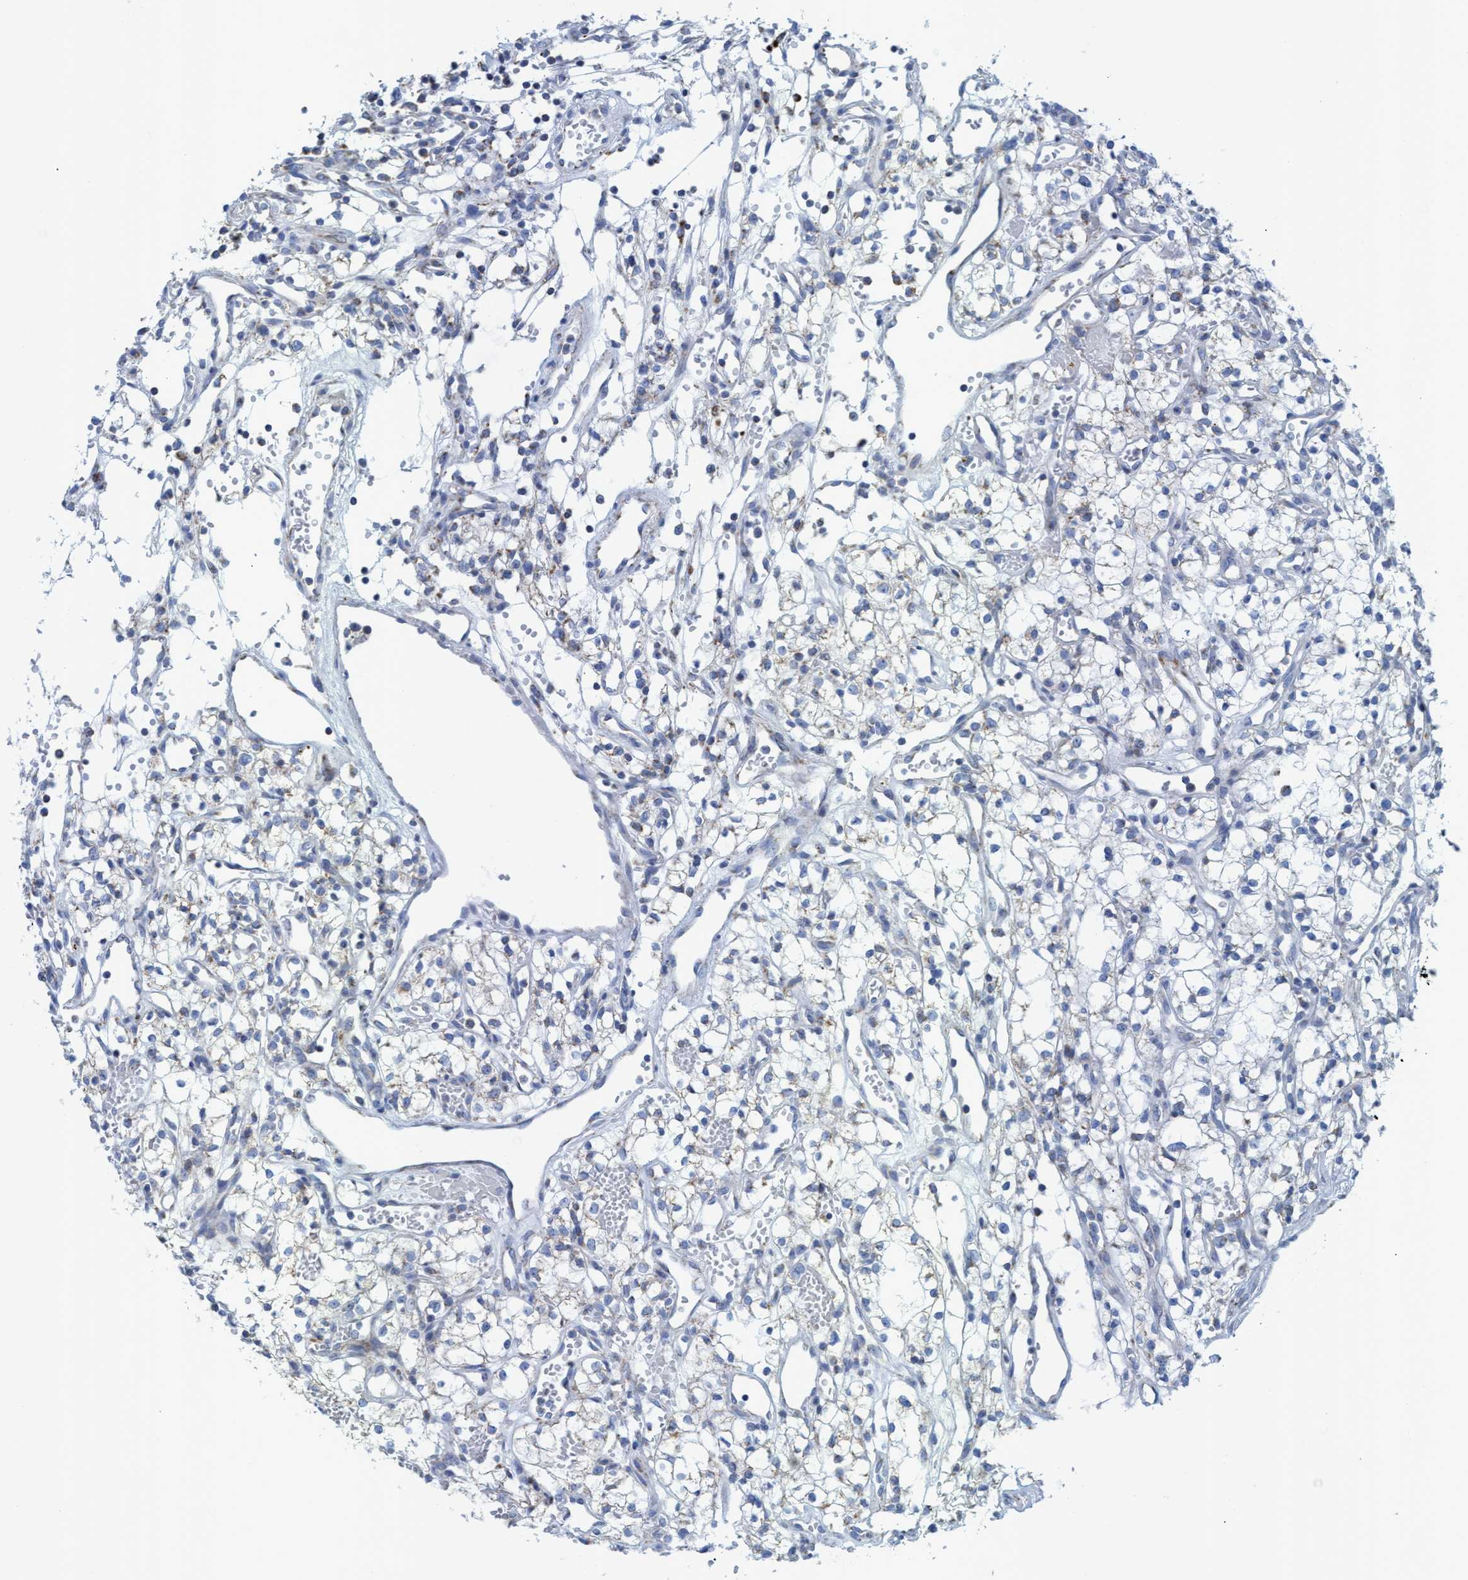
{"staining": {"intensity": "negative", "quantity": "none", "location": "none"}, "tissue": "renal cancer", "cell_type": "Tumor cells", "image_type": "cancer", "snomed": [{"axis": "morphology", "description": "Adenocarcinoma, NOS"}, {"axis": "topography", "description": "Kidney"}], "caption": "This image is of renal cancer (adenocarcinoma) stained with immunohistochemistry to label a protein in brown with the nuclei are counter-stained blue. There is no expression in tumor cells.", "gene": "GGA3", "patient": {"sex": "male", "age": 59}}